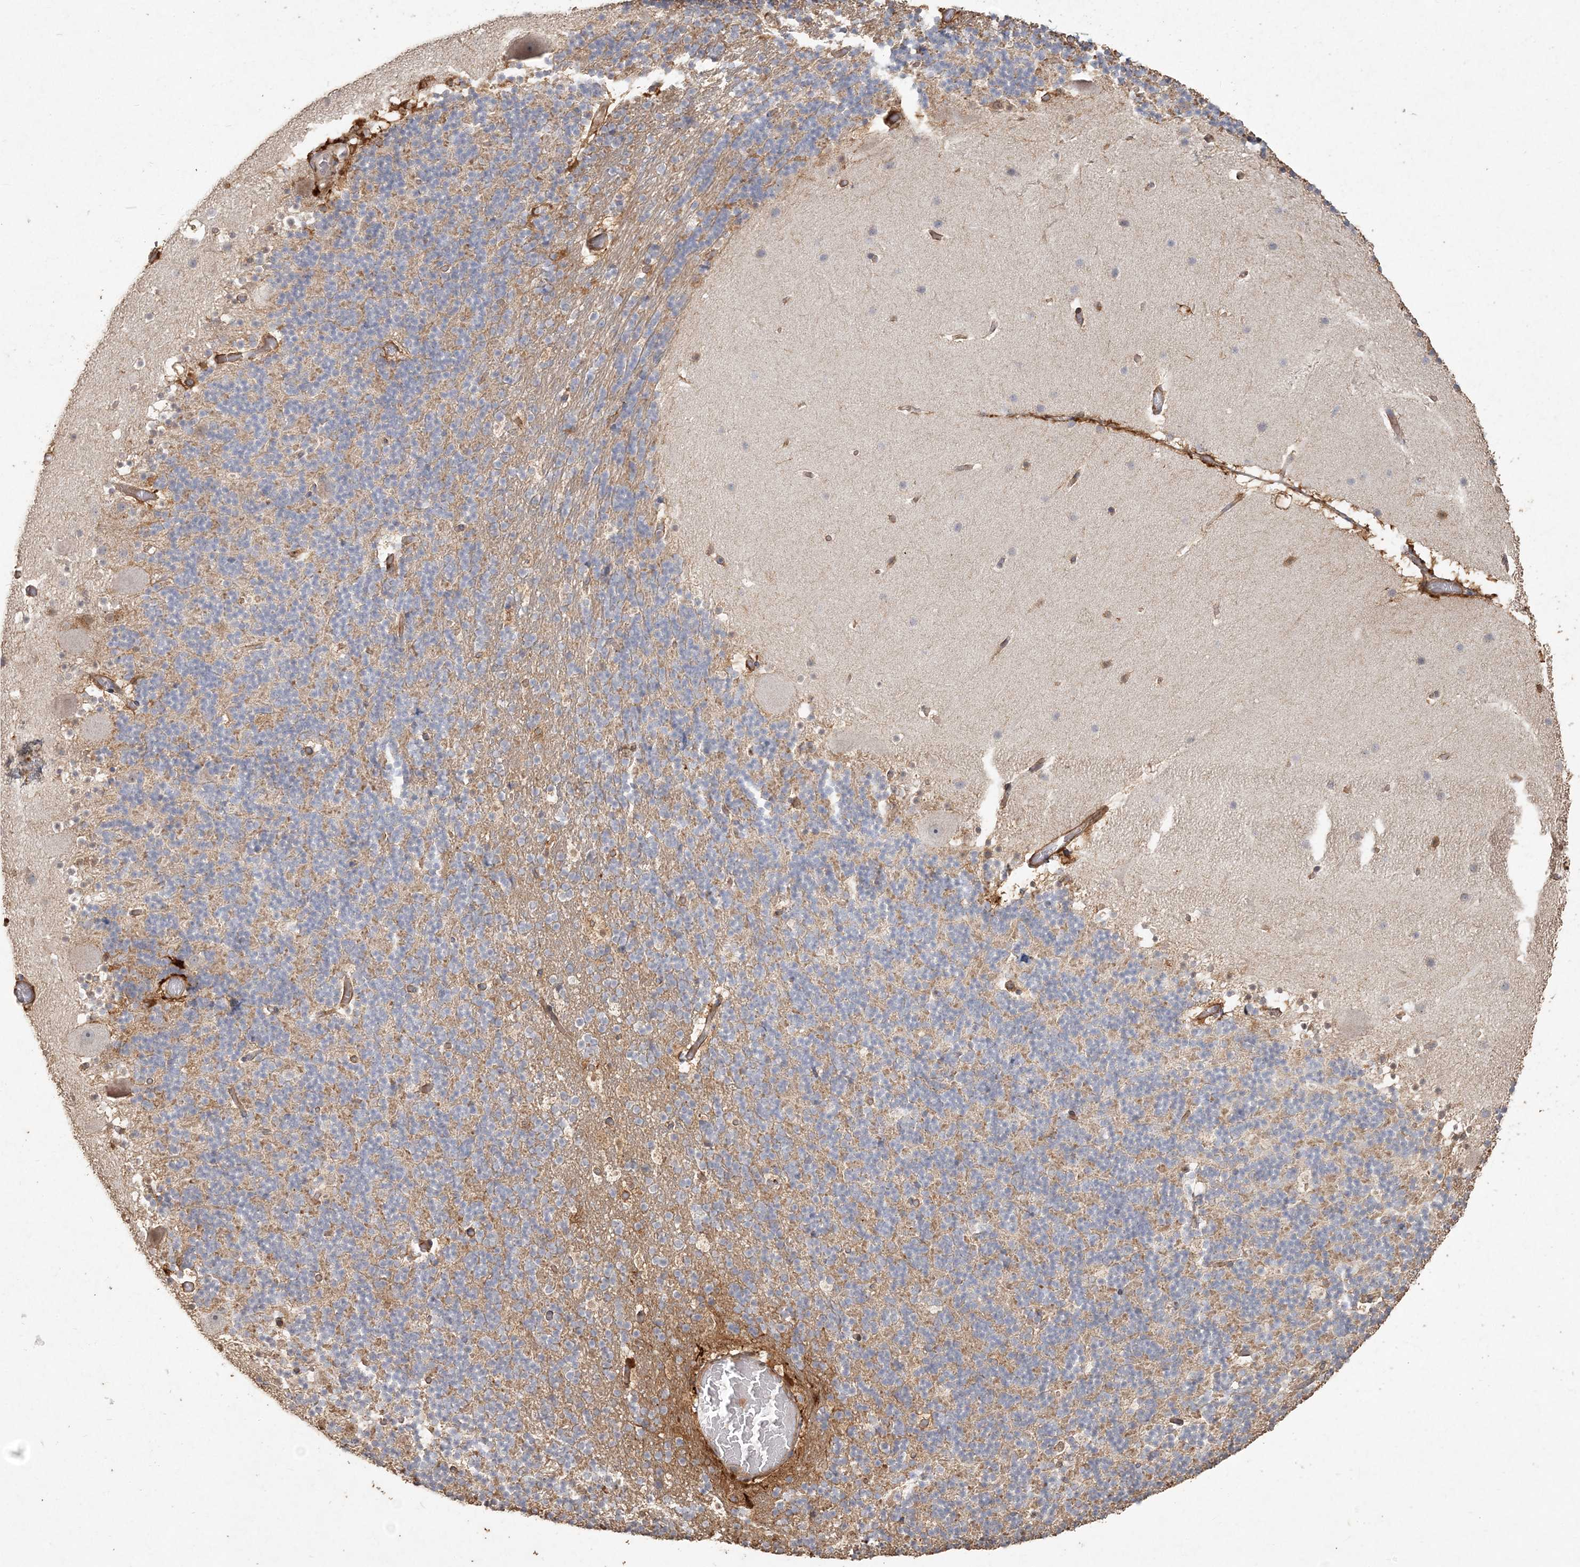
{"staining": {"intensity": "weak", "quantity": ">75%", "location": "cytoplasmic/membranous"}, "tissue": "cerebellum", "cell_type": "Cells in granular layer", "image_type": "normal", "snomed": [{"axis": "morphology", "description": "Normal tissue, NOS"}, {"axis": "topography", "description": "Cerebellum"}], "caption": "Protein staining of normal cerebellum demonstrates weak cytoplasmic/membranous expression in approximately >75% of cells in granular layer.", "gene": "RNF145", "patient": {"sex": "male", "age": 57}}